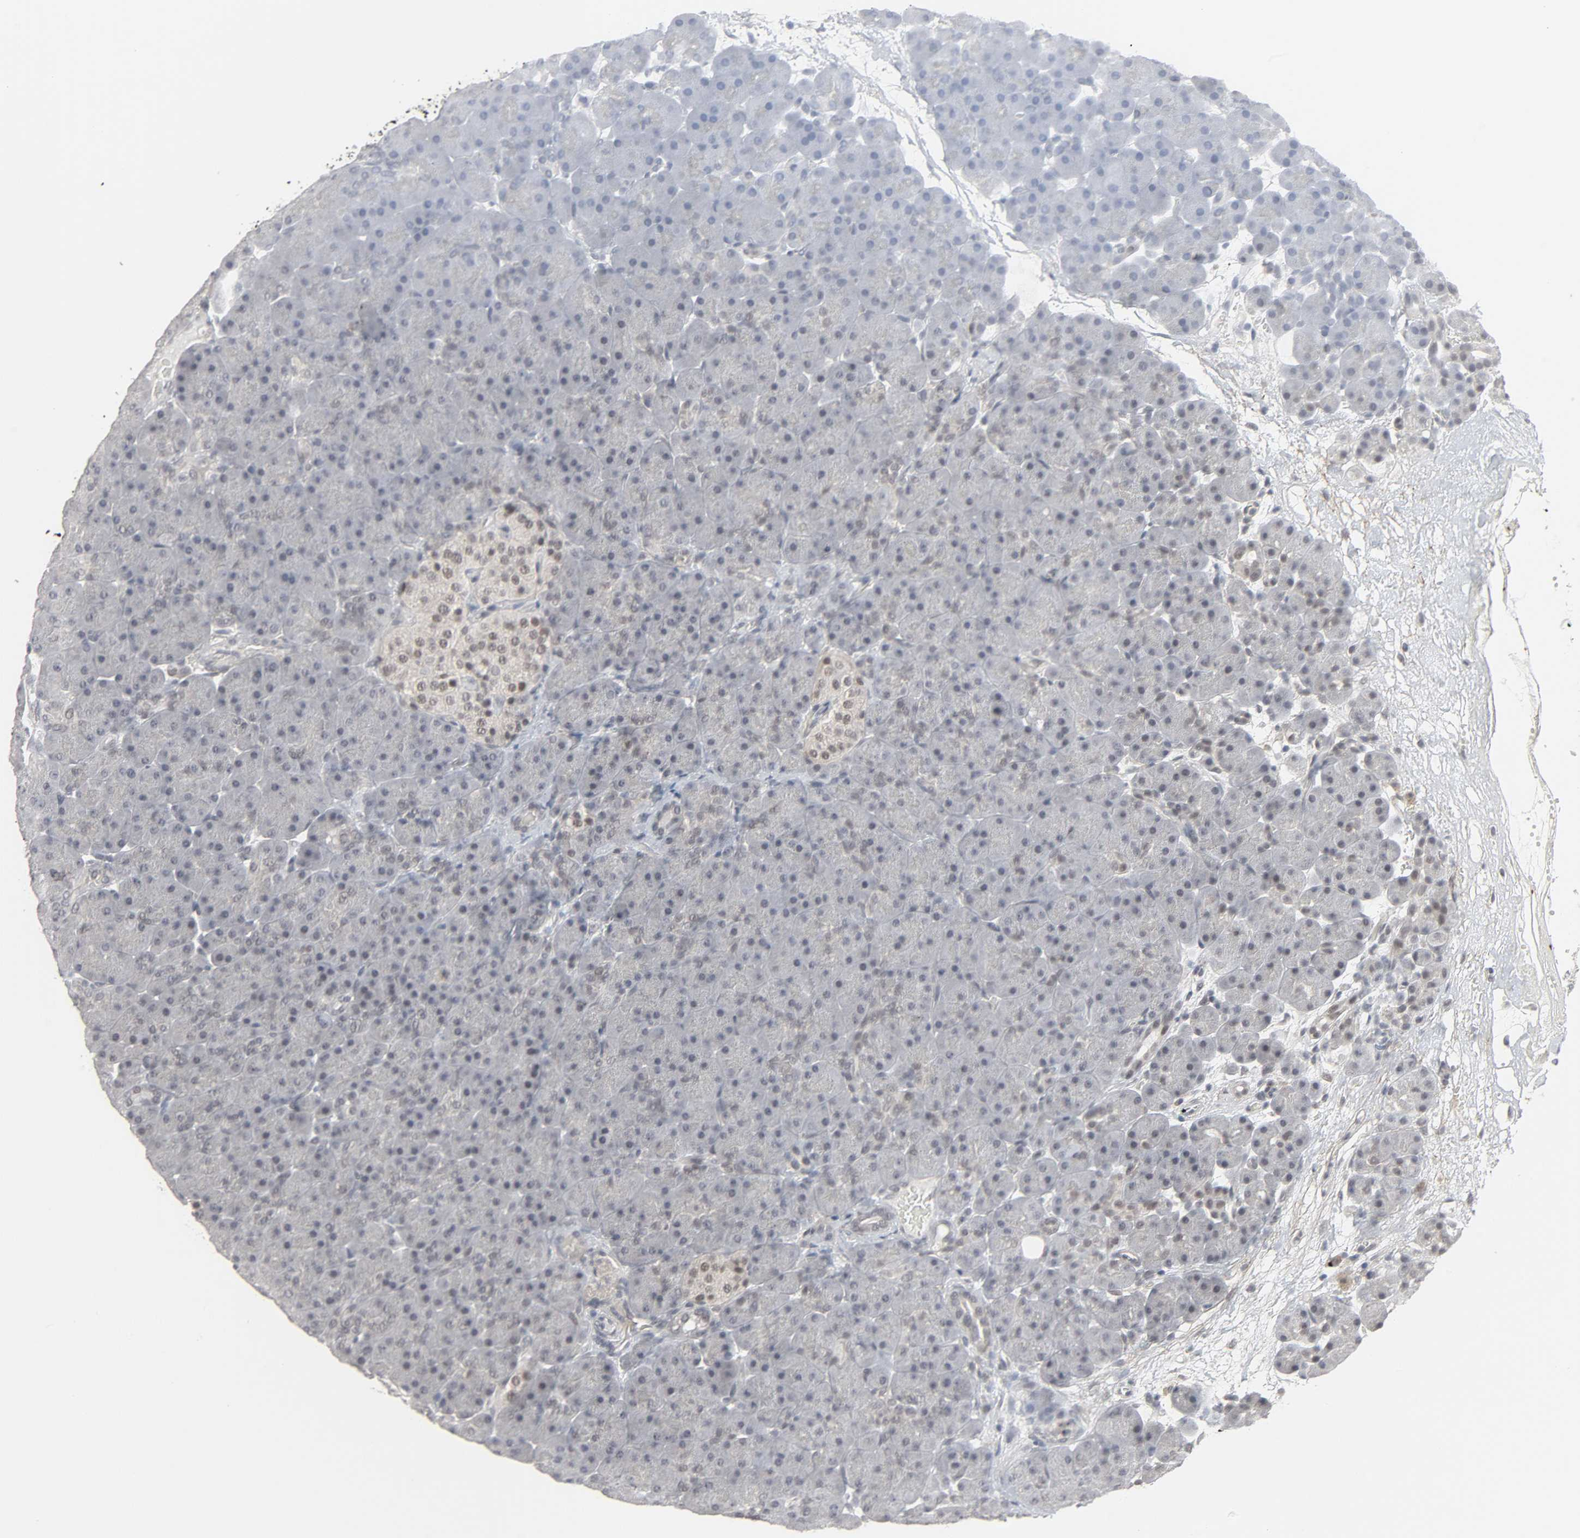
{"staining": {"intensity": "negative", "quantity": "none", "location": "none"}, "tissue": "pancreas", "cell_type": "Exocrine glandular cells", "image_type": "normal", "snomed": [{"axis": "morphology", "description": "Normal tissue, NOS"}, {"axis": "topography", "description": "Pancreas"}], "caption": "There is no significant positivity in exocrine glandular cells of pancreas.", "gene": "ZNF222", "patient": {"sex": "male", "age": 66}}